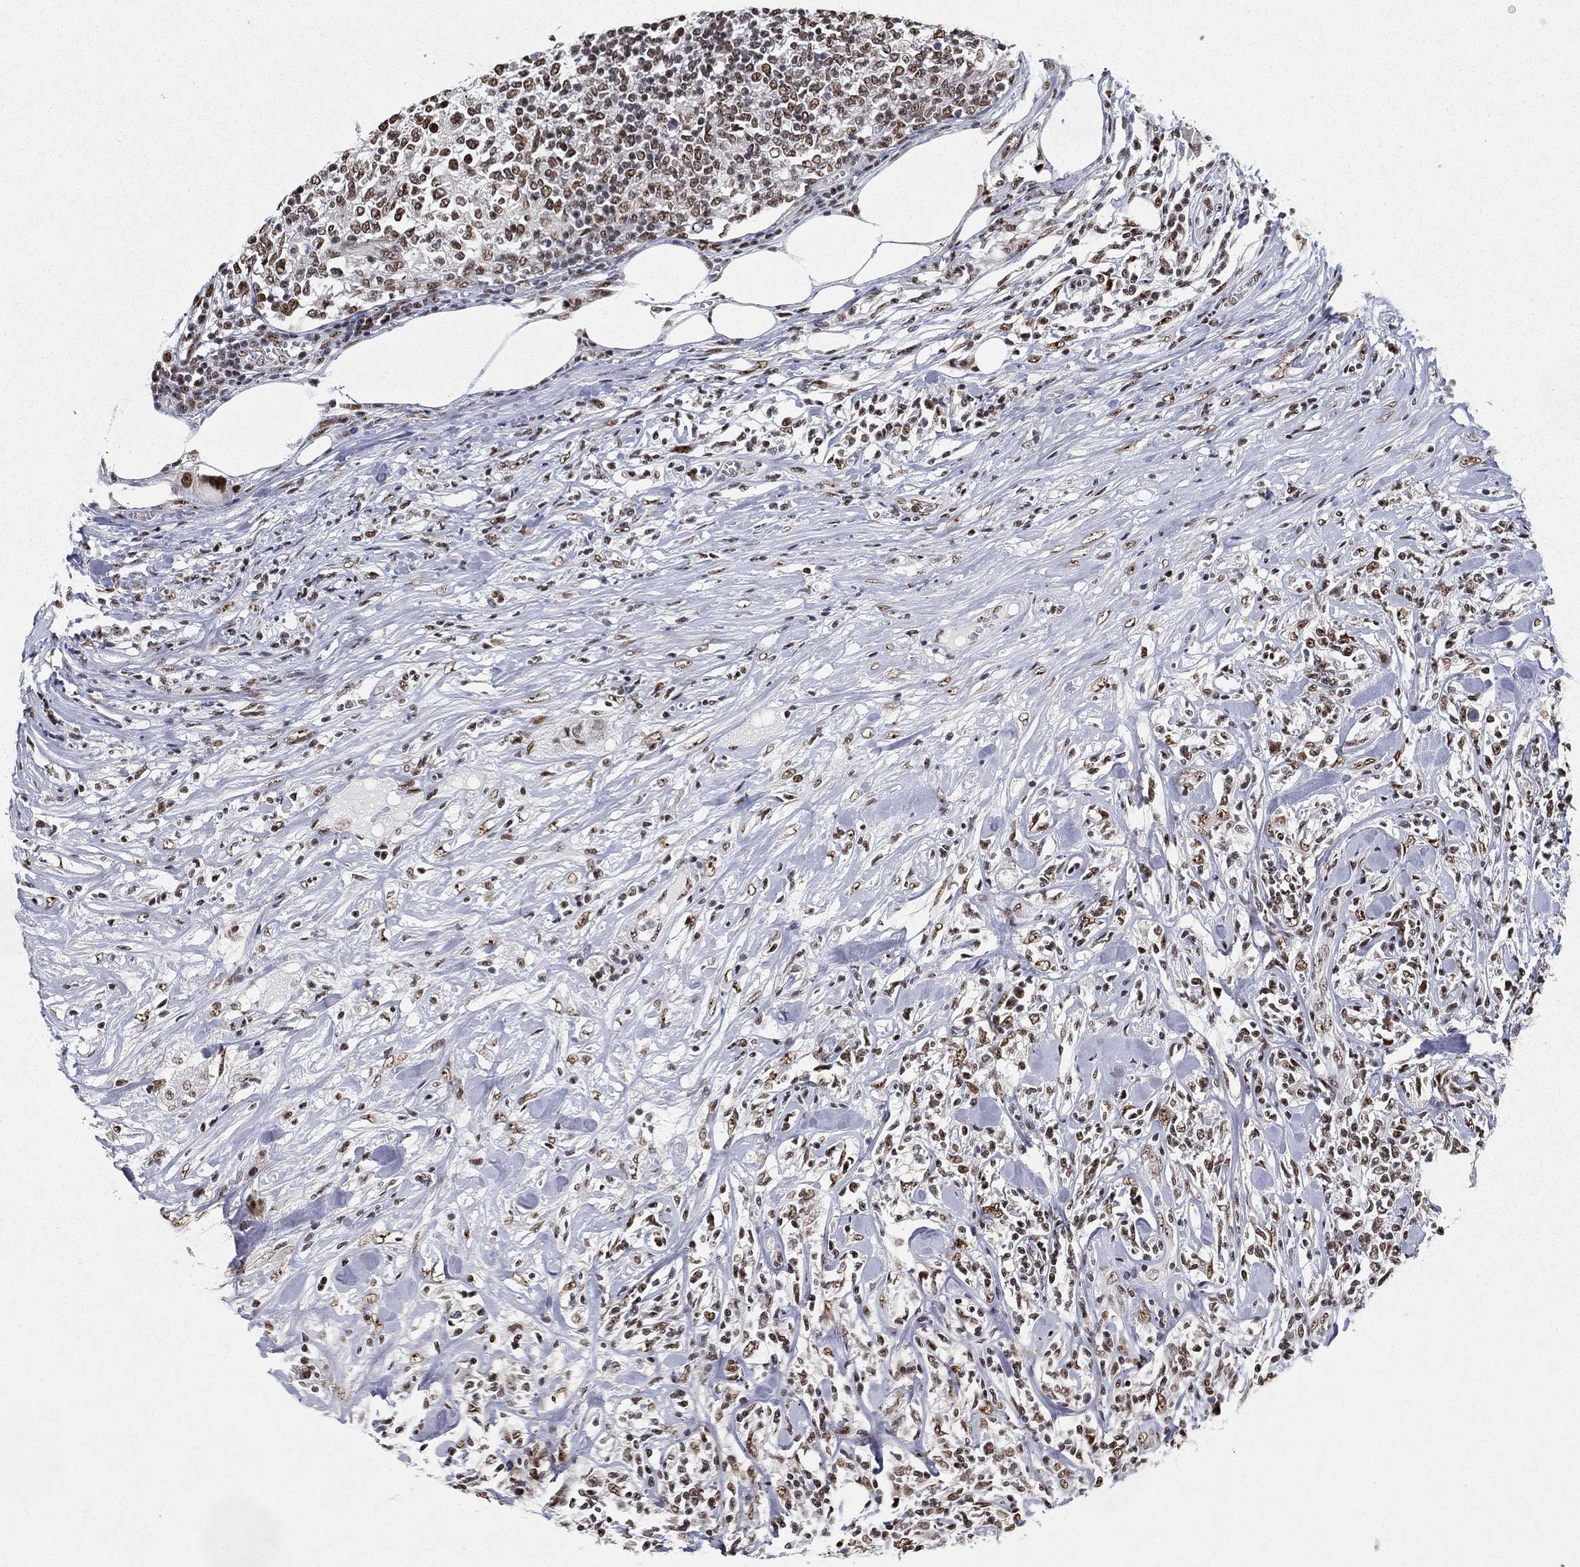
{"staining": {"intensity": "moderate", "quantity": ">75%", "location": "nuclear"}, "tissue": "lymphoma", "cell_type": "Tumor cells", "image_type": "cancer", "snomed": [{"axis": "morphology", "description": "Malignant lymphoma, non-Hodgkin's type, High grade"}, {"axis": "topography", "description": "Lymph node"}], "caption": "Lymphoma stained for a protein (brown) shows moderate nuclear positive staining in about >75% of tumor cells.", "gene": "DDX27", "patient": {"sex": "female", "age": 84}}